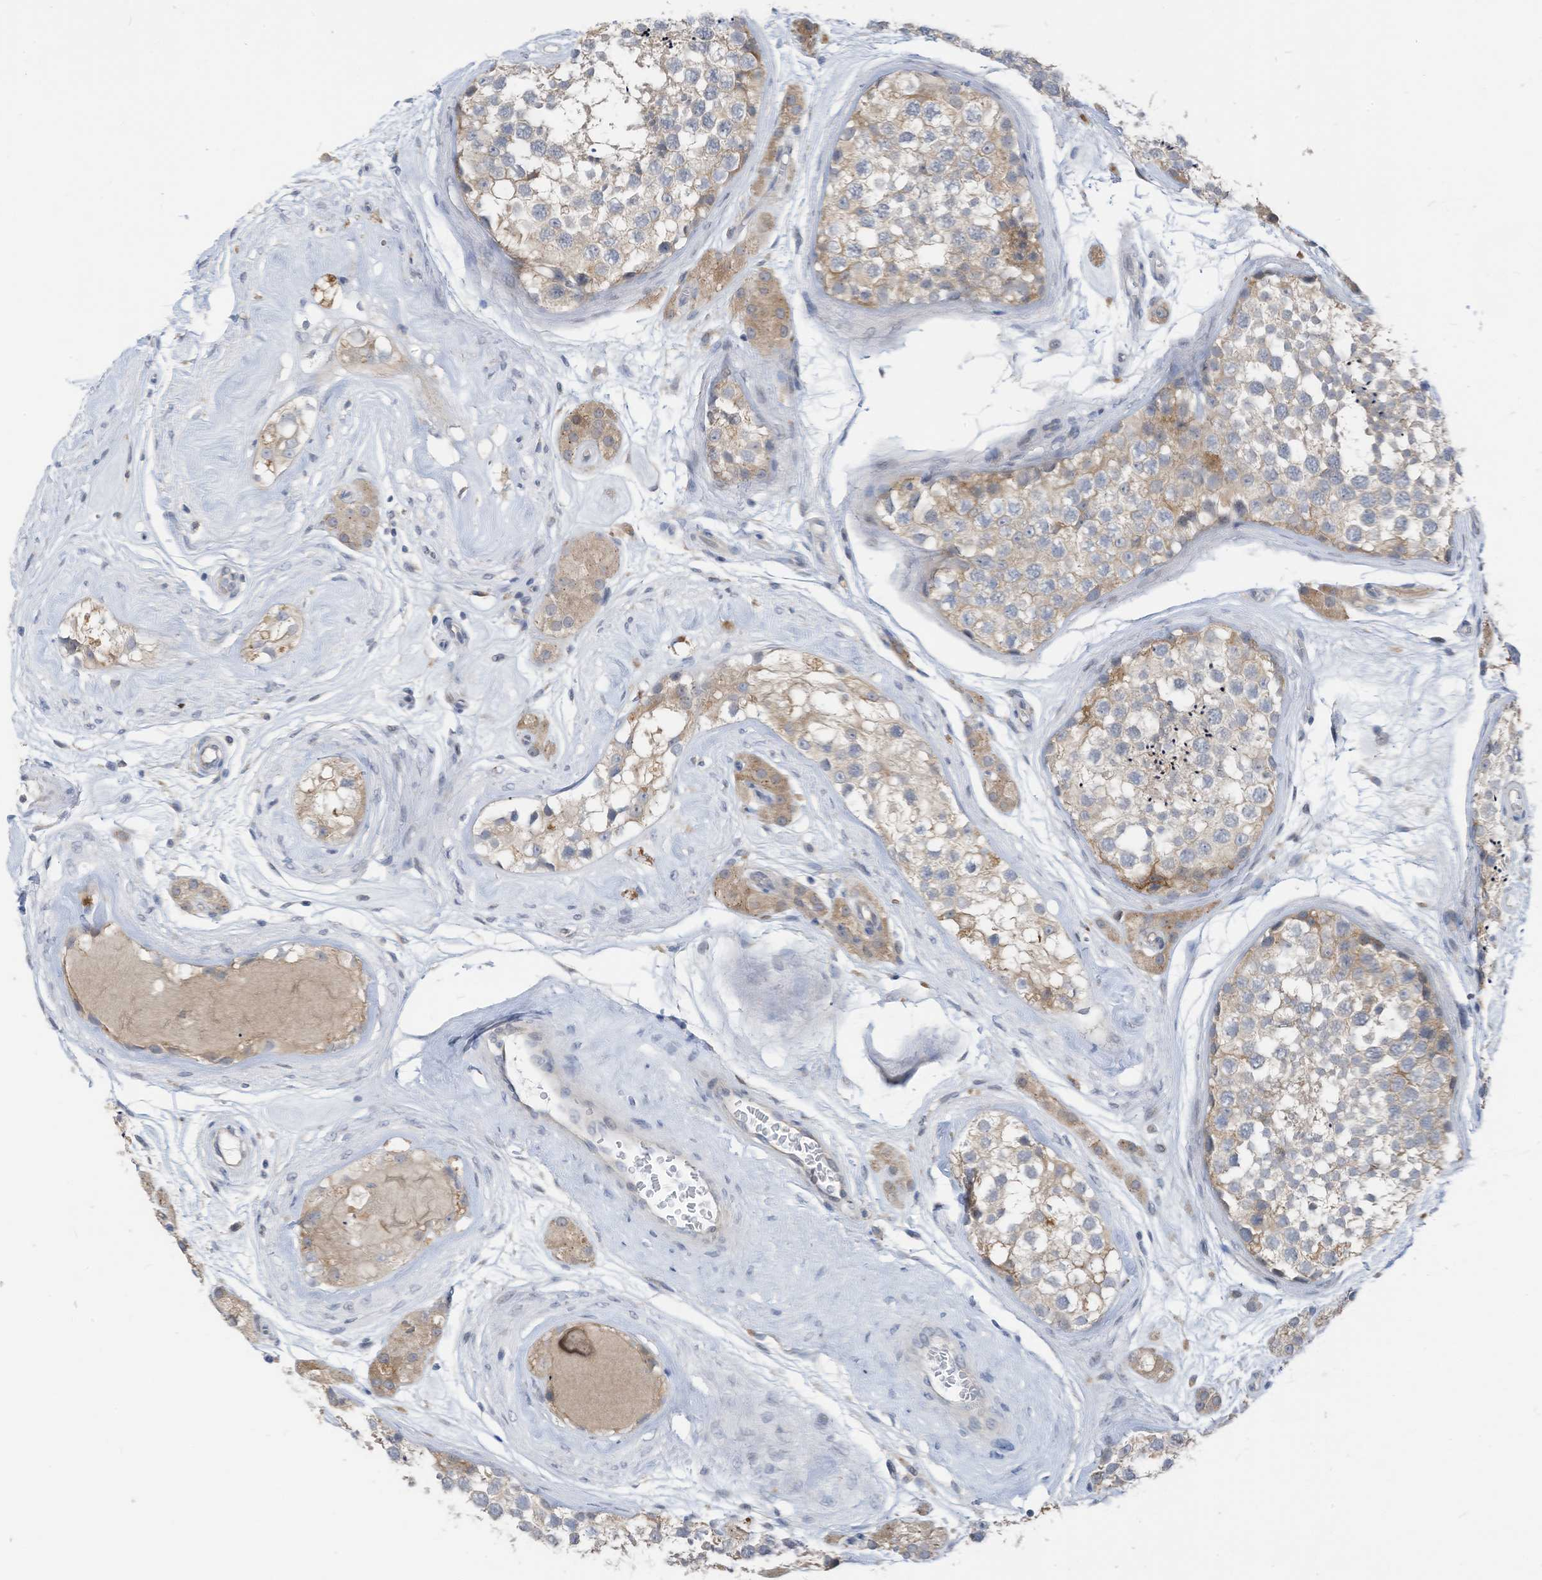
{"staining": {"intensity": "weak", "quantity": "25%-75%", "location": "cytoplasmic/membranous"}, "tissue": "testis", "cell_type": "Cells in seminiferous ducts", "image_type": "normal", "snomed": [{"axis": "morphology", "description": "Normal tissue, NOS"}, {"axis": "topography", "description": "Testis"}], "caption": "Testis stained with a brown dye displays weak cytoplasmic/membranous positive expression in approximately 25%-75% of cells in seminiferous ducts.", "gene": "LDAH", "patient": {"sex": "male", "age": 56}}